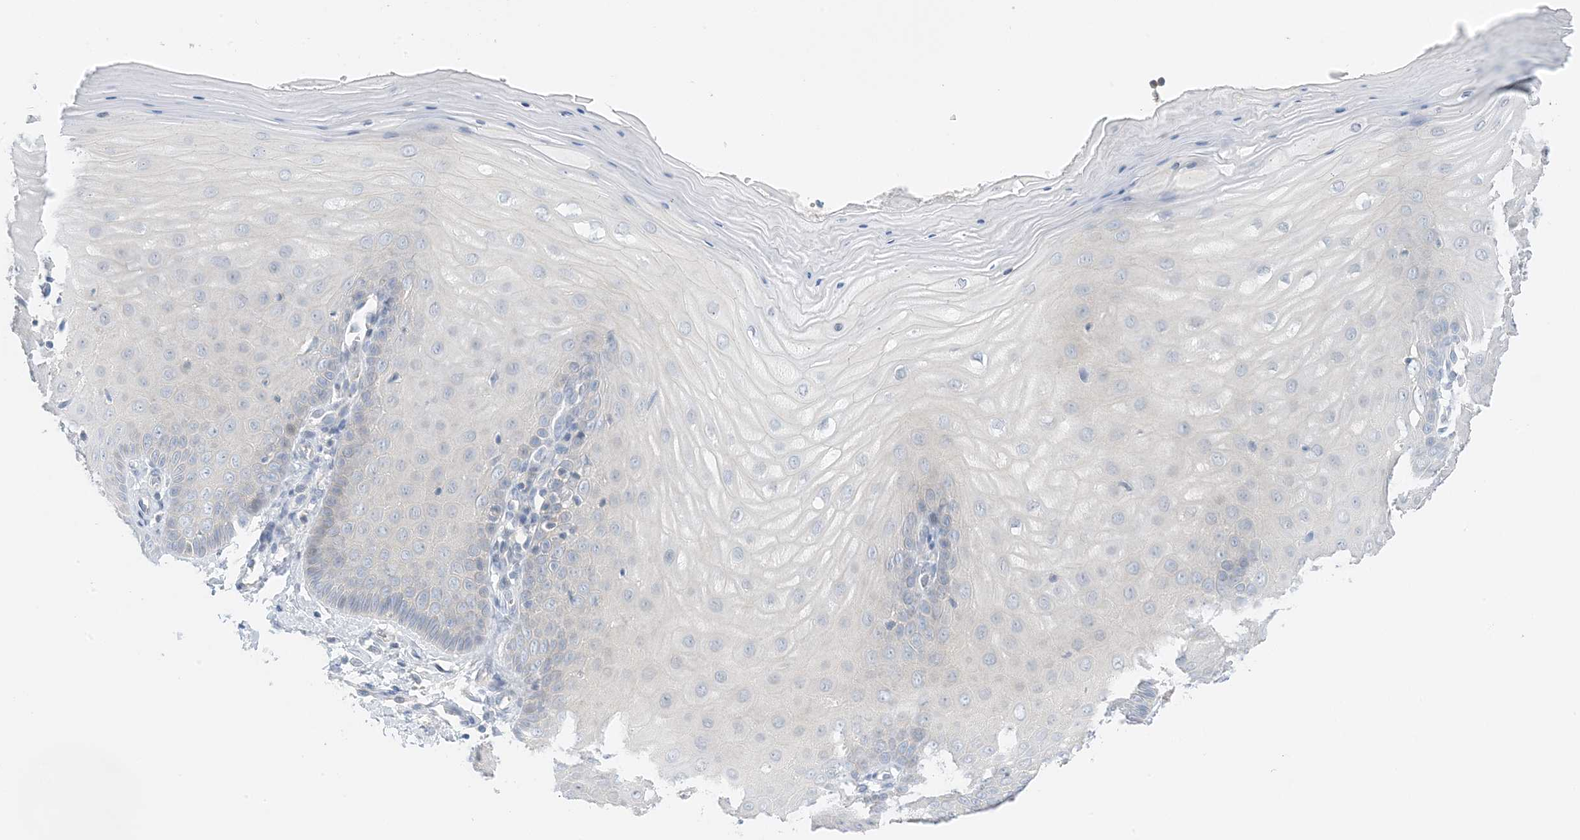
{"staining": {"intensity": "negative", "quantity": "none", "location": "none"}, "tissue": "cervix", "cell_type": "Glandular cells", "image_type": "normal", "snomed": [{"axis": "morphology", "description": "Normal tissue, NOS"}, {"axis": "topography", "description": "Cervix"}], "caption": "Immunohistochemistry (IHC) of benign human cervix demonstrates no positivity in glandular cells. The staining is performed using DAB (3,3'-diaminobenzidine) brown chromogen with nuclei counter-stained in using hematoxylin.", "gene": "KIFBP", "patient": {"sex": "female", "age": 55}}